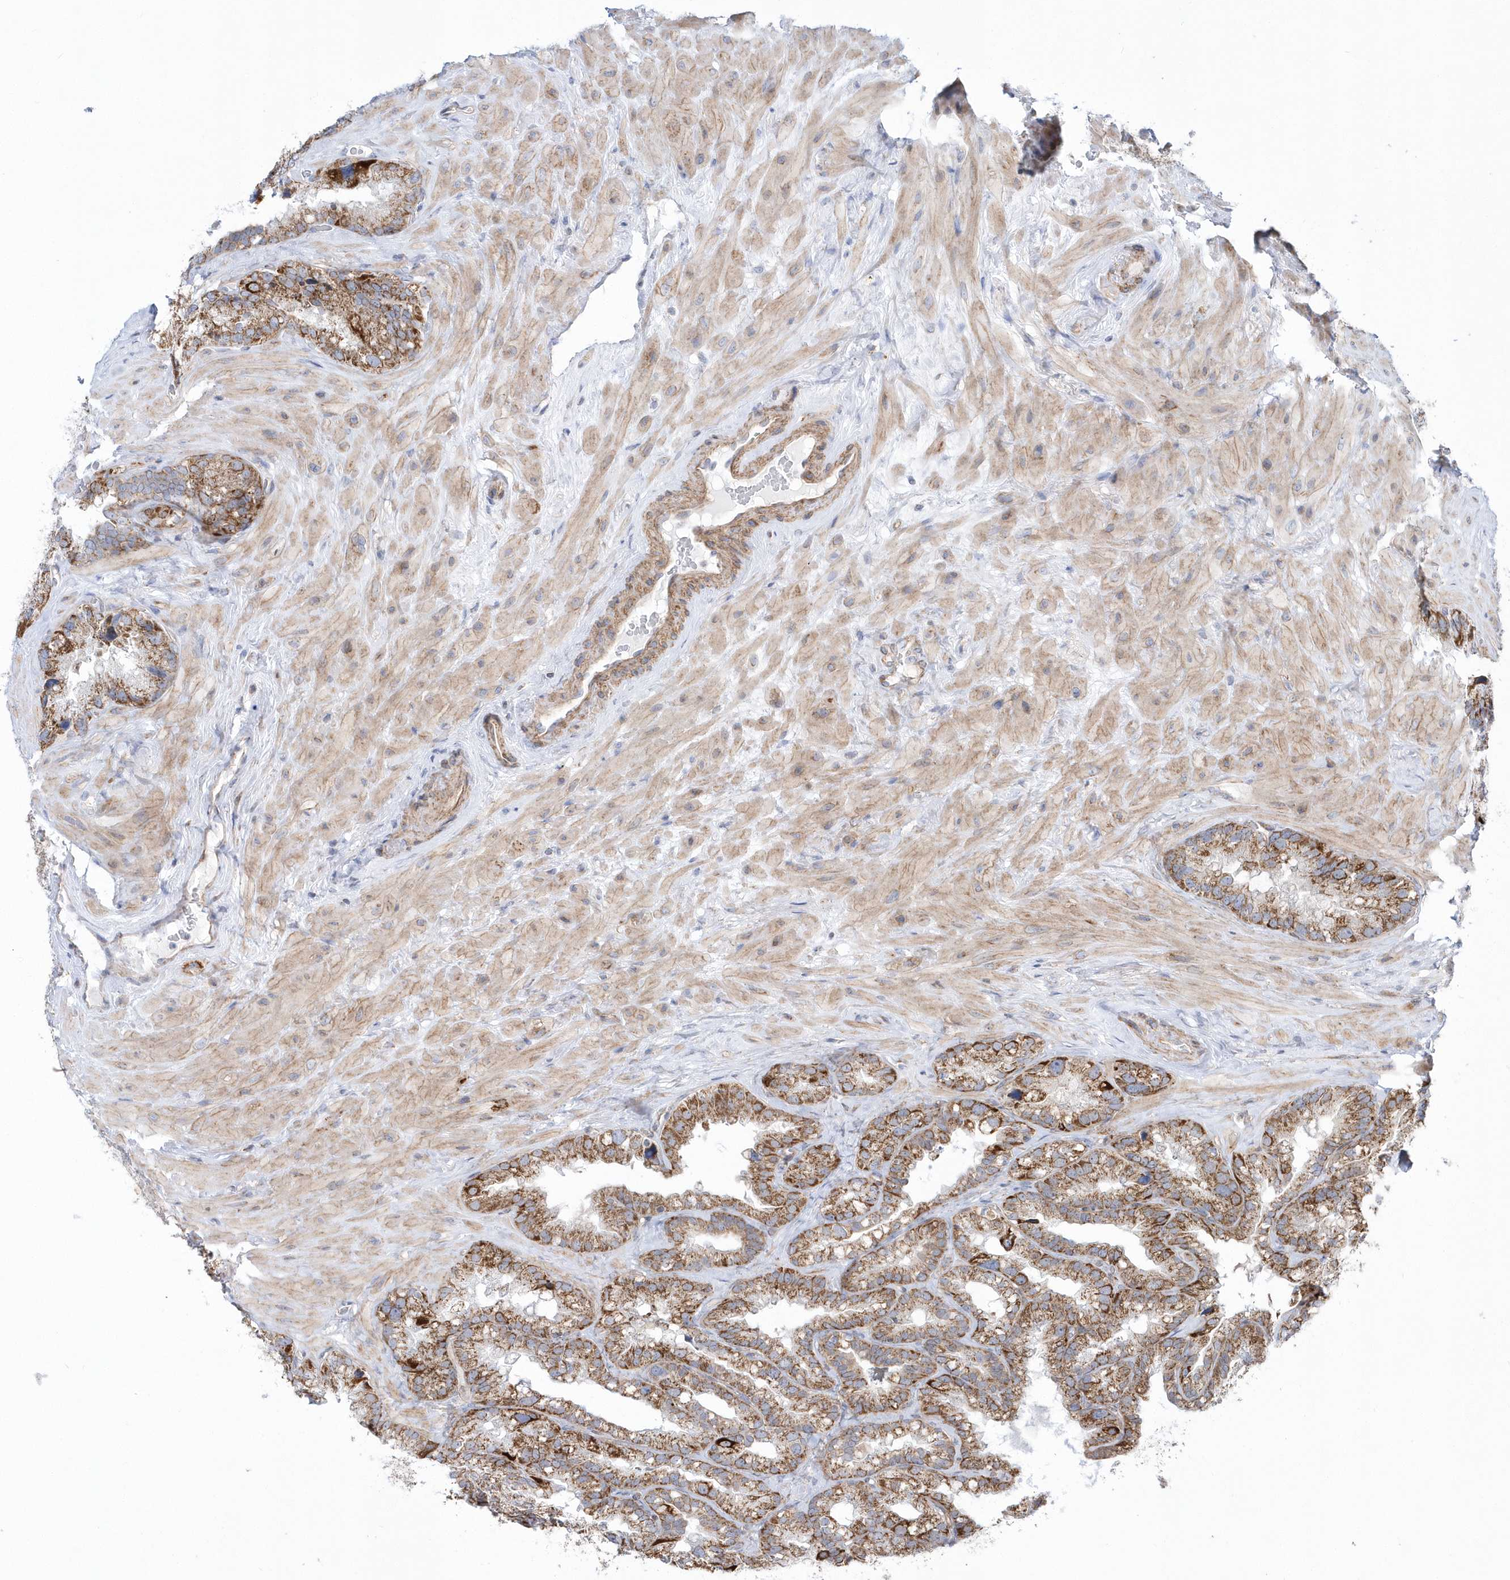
{"staining": {"intensity": "moderate", "quantity": ">75%", "location": "cytoplasmic/membranous"}, "tissue": "seminal vesicle", "cell_type": "Glandular cells", "image_type": "normal", "snomed": [{"axis": "morphology", "description": "Normal tissue, NOS"}, {"axis": "topography", "description": "Prostate"}, {"axis": "topography", "description": "Seminal veicle"}], "caption": "About >75% of glandular cells in benign human seminal vesicle reveal moderate cytoplasmic/membranous protein staining as visualized by brown immunohistochemical staining.", "gene": "OPA1", "patient": {"sex": "male", "age": 68}}